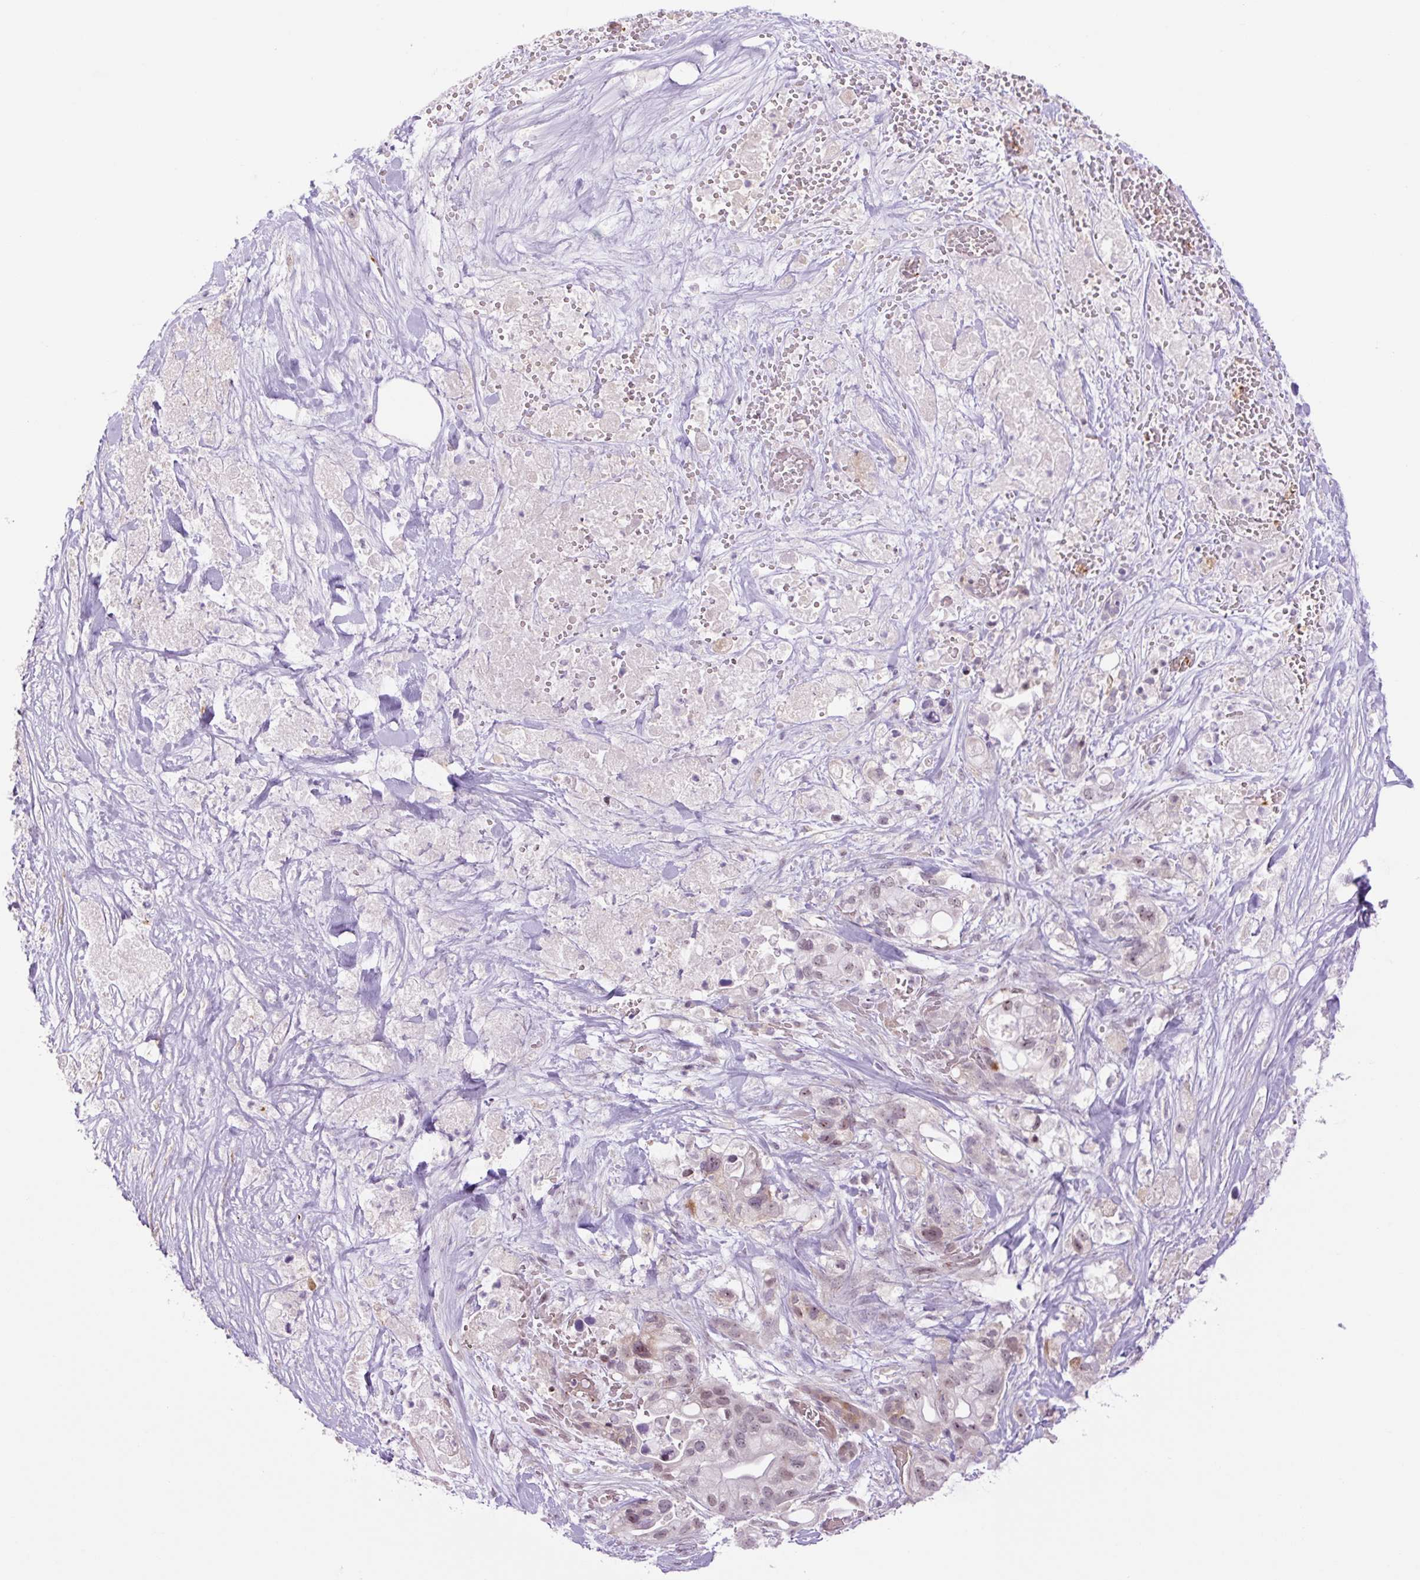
{"staining": {"intensity": "weak", "quantity": "25%-75%", "location": "nuclear"}, "tissue": "pancreatic cancer", "cell_type": "Tumor cells", "image_type": "cancer", "snomed": [{"axis": "morphology", "description": "Adenocarcinoma, NOS"}, {"axis": "topography", "description": "Pancreas"}], "caption": "The immunohistochemical stain shows weak nuclear positivity in tumor cells of pancreatic cancer (adenocarcinoma) tissue.", "gene": "ZNF417", "patient": {"sex": "male", "age": 44}}